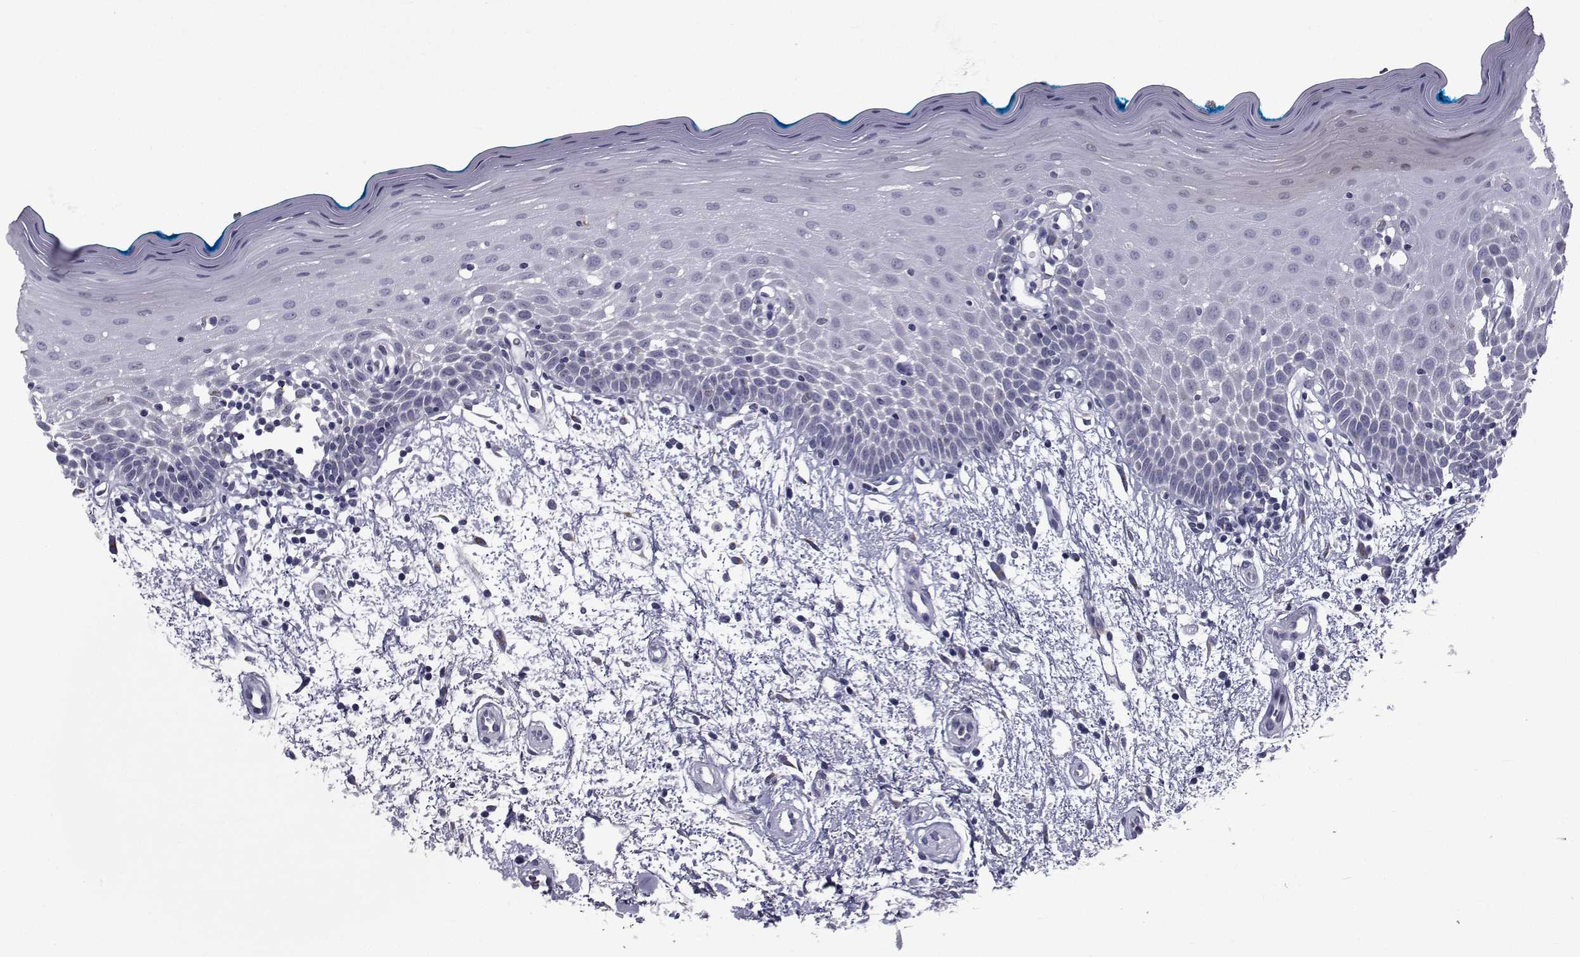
{"staining": {"intensity": "negative", "quantity": "none", "location": "none"}, "tissue": "oral mucosa", "cell_type": "Squamous epithelial cells", "image_type": "normal", "snomed": [{"axis": "morphology", "description": "Normal tissue, NOS"}, {"axis": "morphology", "description": "Squamous cell carcinoma, NOS"}, {"axis": "topography", "description": "Oral tissue"}, {"axis": "topography", "description": "Head-Neck"}], "caption": "Immunohistochemistry (IHC) photomicrograph of benign oral mucosa: human oral mucosa stained with DAB demonstrates no significant protein staining in squamous epithelial cells.", "gene": "PAX2", "patient": {"sex": "female", "age": 75}}